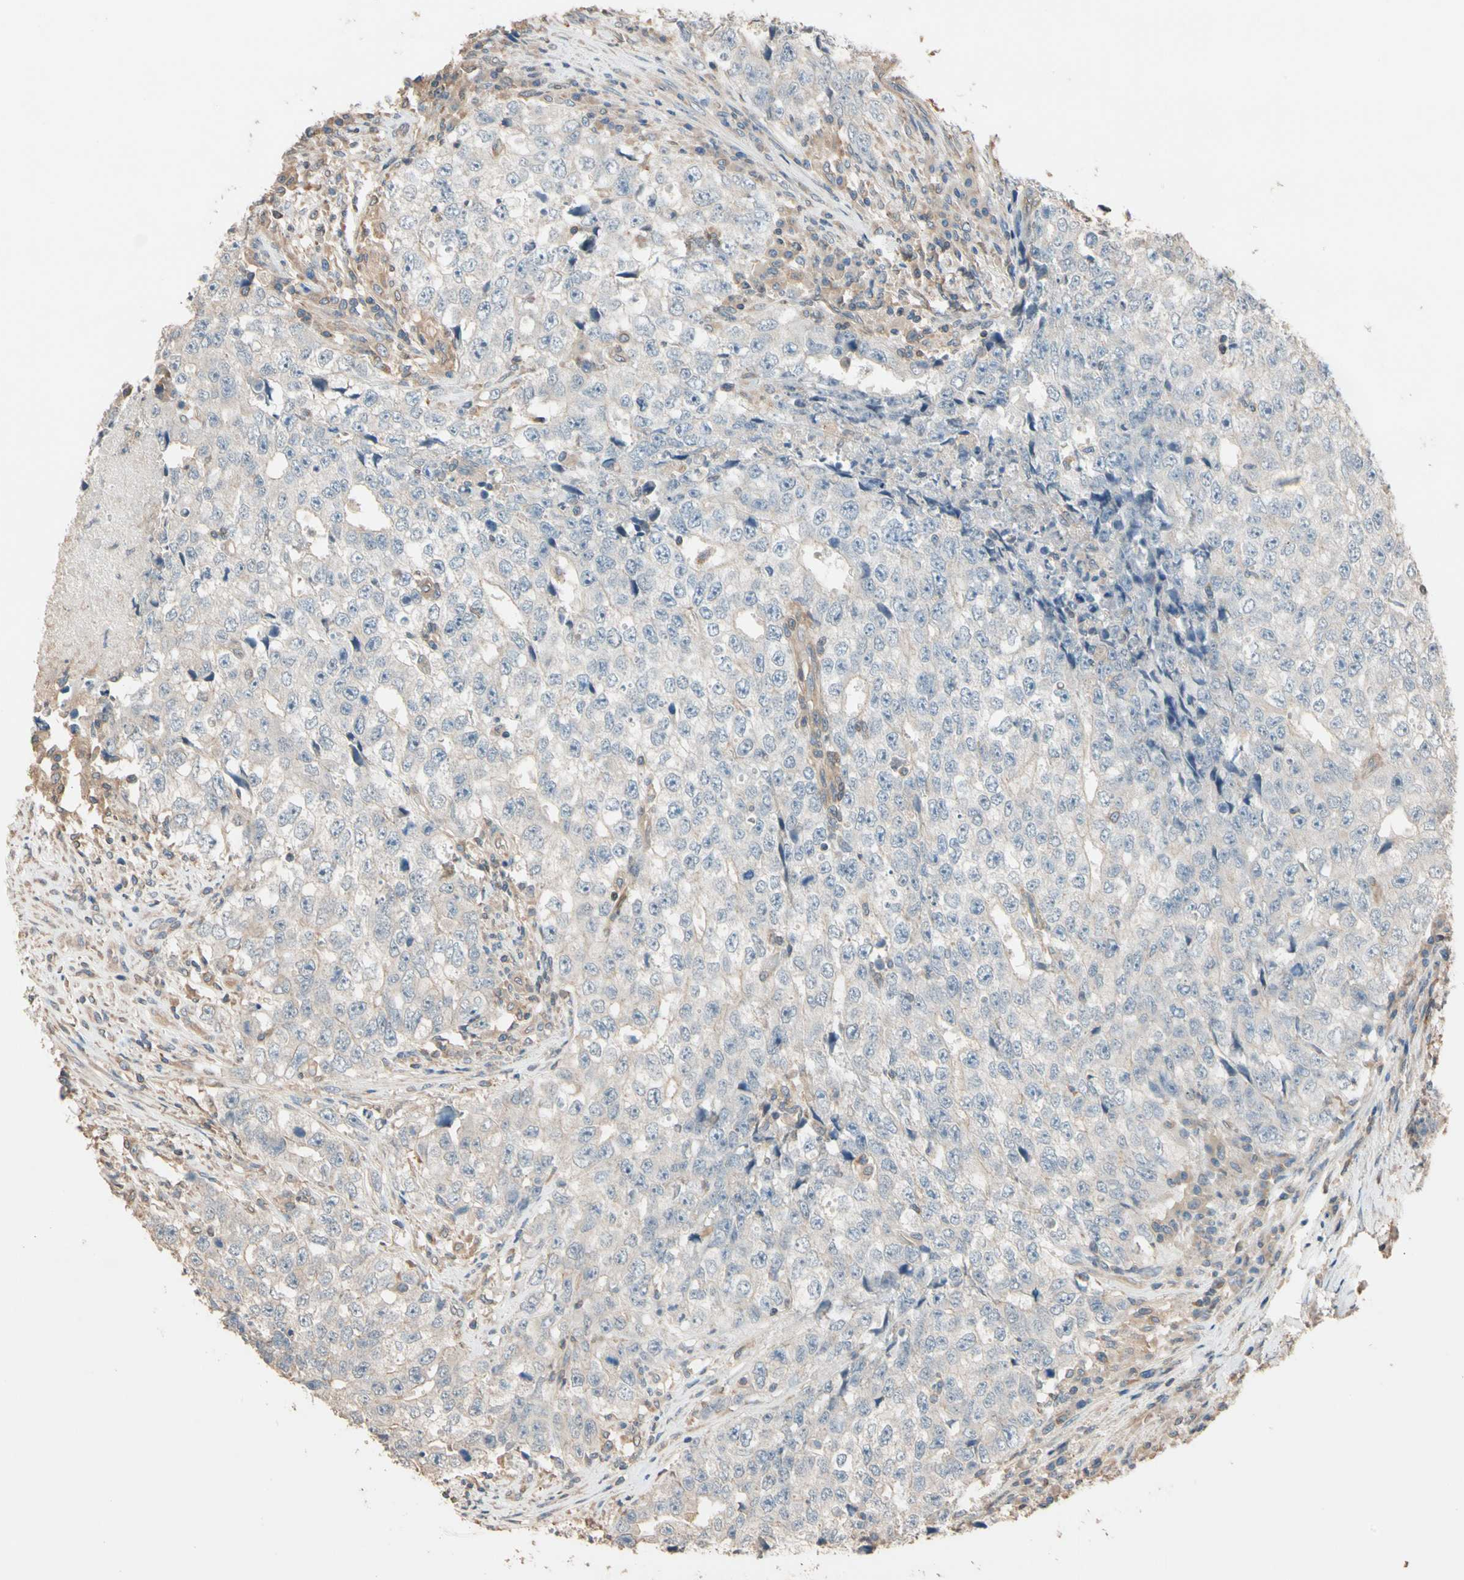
{"staining": {"intensity": "negative", "quantity": "none", "location": "none"}, "tissue": "testis cancer", "cell_type": "Tumor cells", "image_type": "cancer", "snomed": [{"axis": "morphology", "description": "Necrosis, NOS"}, {"axis": "morphology", "description": "Carcinoma, Embryonal, NOS"}, {"axis": "topography", "description": "Testis"}], "caption": "Protein analysis of testis cancer (embryonal carcinoma) exhibits no significant positivity in tumor cells. (DAB (3,3'-diaminobenzidine) IHC with hematoxylin counter stain).", "gene": "MAP3K7", "patient": {"sex": "male", "age": 19}}